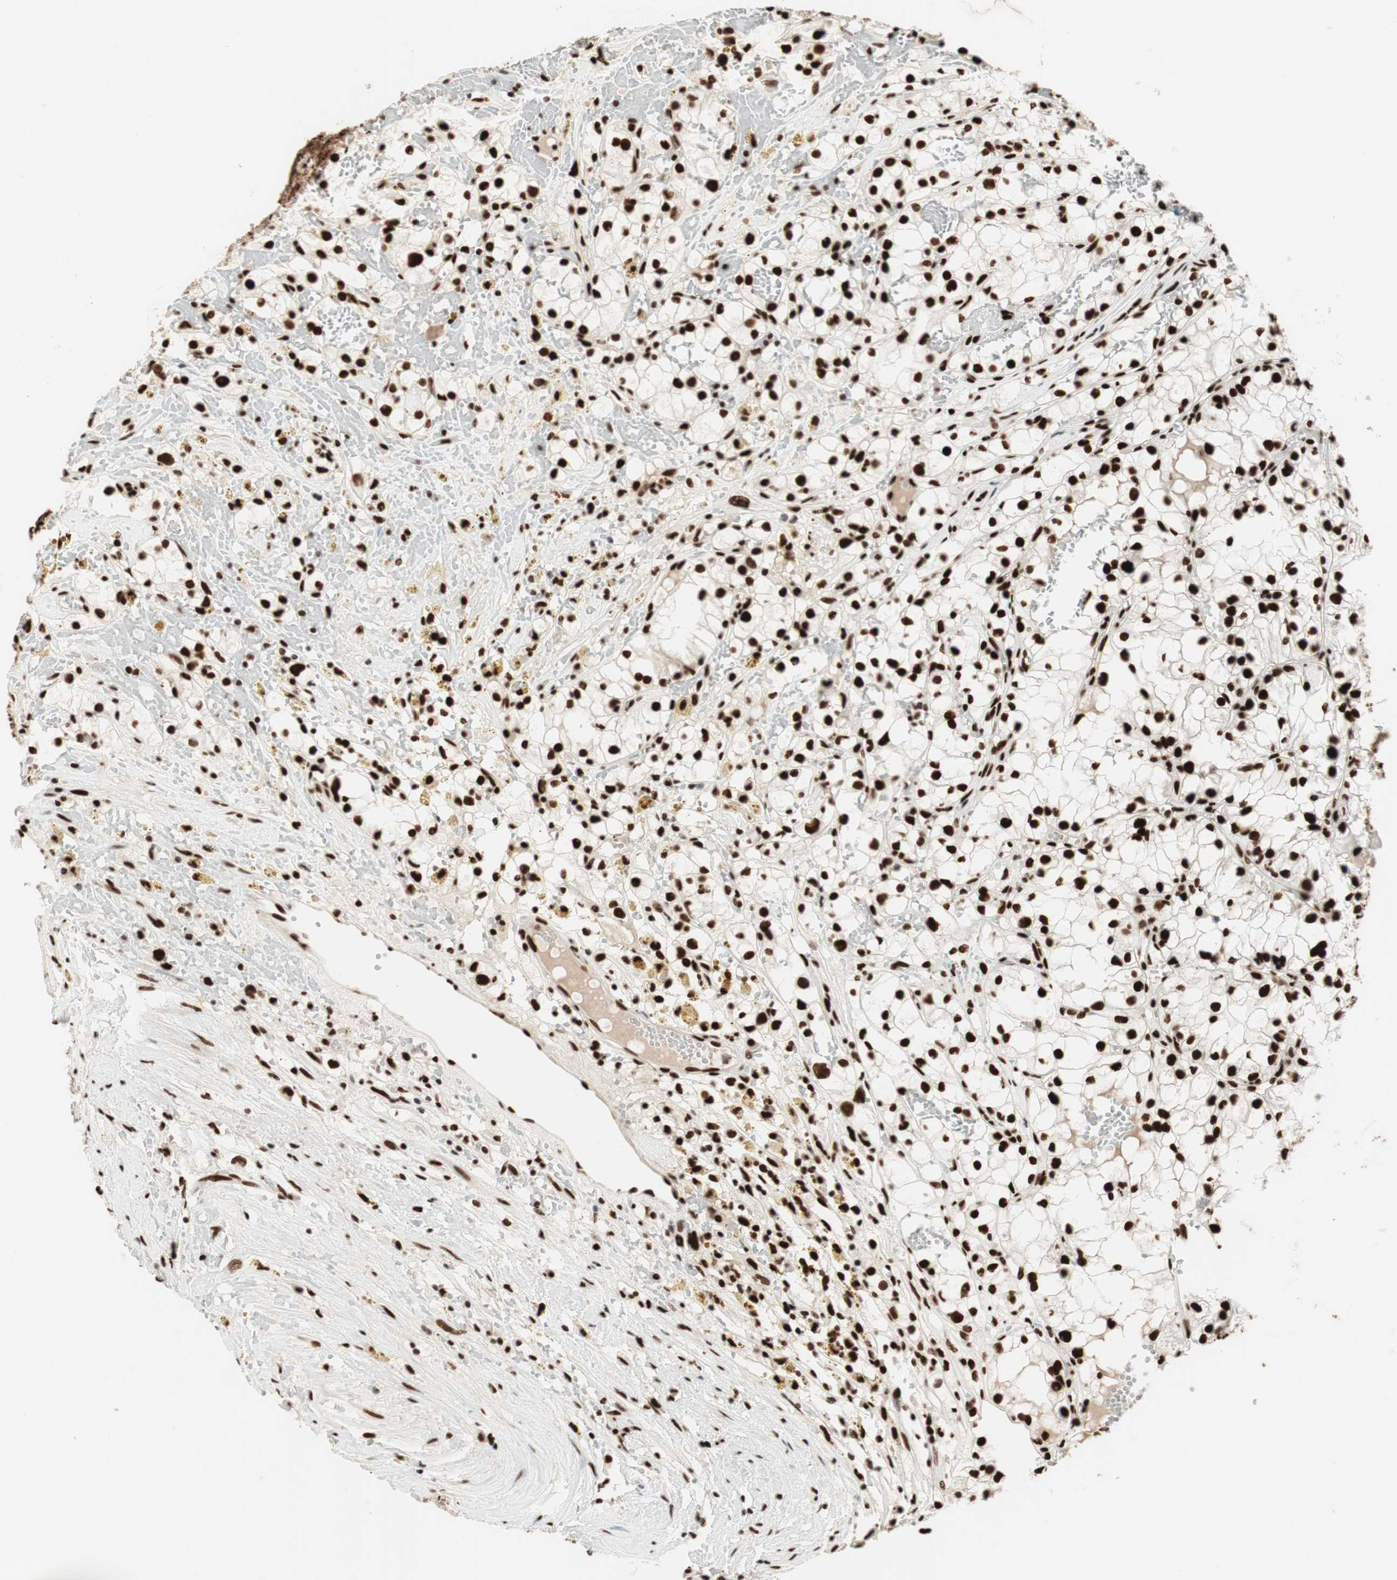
{"staining": {"intensity": "strong", "quantity": ">75%", "location": "nuclear"}, "tissue": "renal cancer", "cell_type": "Tumor cells", "image_type": "cancer", "snomed": [{"axis": "morphology", "description": "Adenocarcinoma, NOS"}, {"axis": "topography", "description": "Kidney"}], "caption": "Immunohistochemistry (IHC) staining of renal cancer (adenocarcinoma), which displays high levels of strong nuclear positivity in approximately >75% of tumor cells indicating strong nuclear protein positivity. The staining was performed using DAB (3,3'-diaminobenzidine) (brown) for protein detection and nuclei were counterstained in hematoxylin (blue).", "gene": "PSME3", "patient": {"sex": "male", "age": 56}}